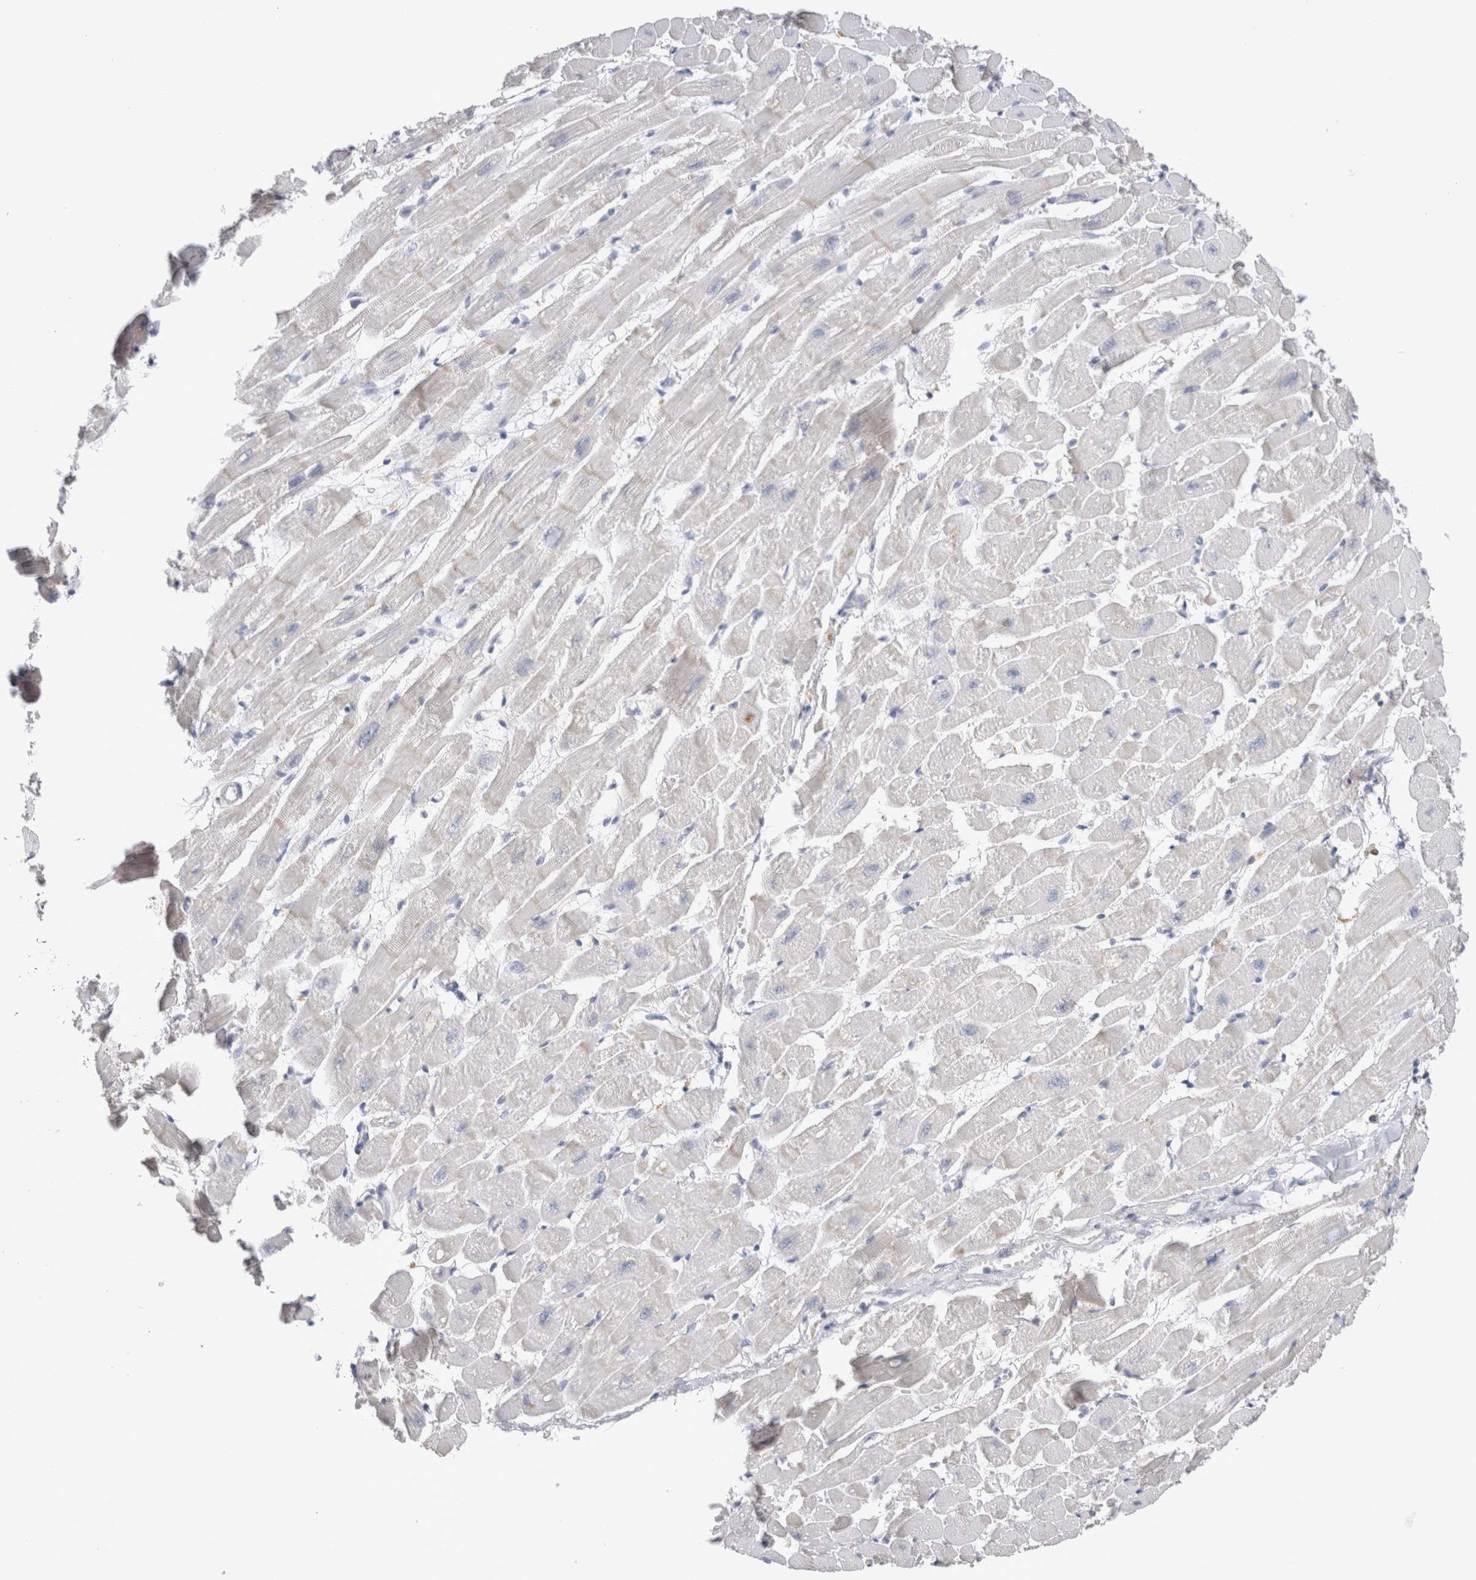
{"staining": {"intensity": "weak", "quantity": "<25%", "location": "cytoplasmic/membranous"}, "tissue": "heart muscle", "cell_type": "Cardiomyocytes", "image_type": "normal", "snomed": [{"axis": "morphology", "description": "Normal tissue, NOS"}, {"axis": "topography", "description": "Heart"}], "caption": "IHC of benign heart muscle exhibits no staining in cardiomyocytes. Nuclei are stained in blue.", "gene": "HPGDS", "patient": {"sex": "female", "age": 54}}